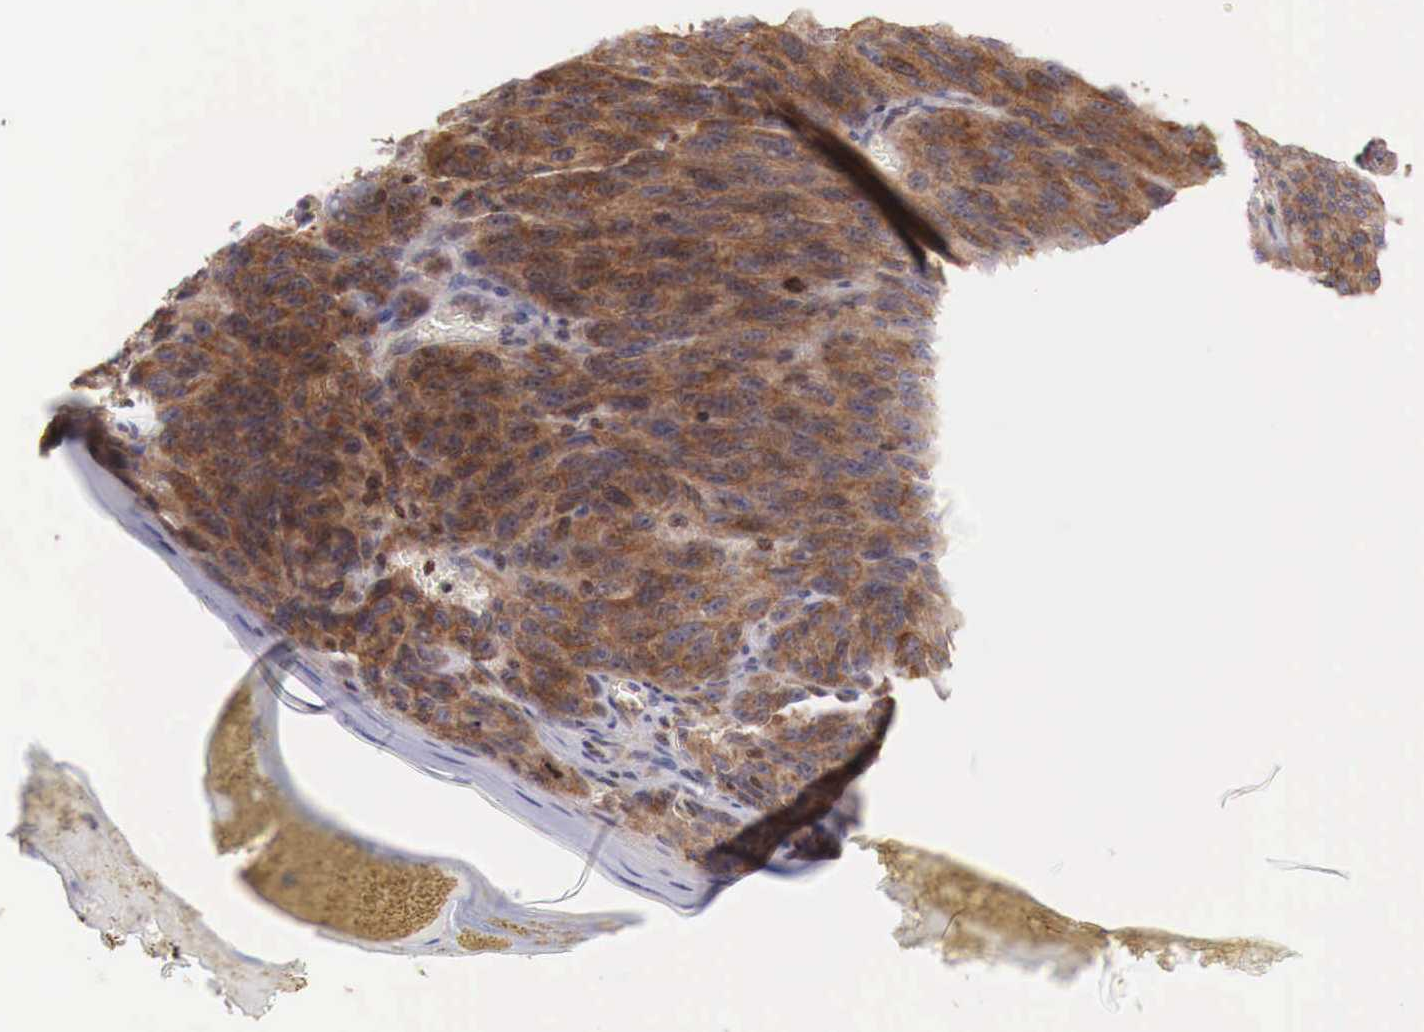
{"staining": {"intensity": "moderate", "quantity": ">75%", "location": "cytoplasmic/membranous"}, "tissue": "melanoma", "cell_type": "Tumor cells", "image_type": "cancer", "snomed": [{"axis": "morphology", "description": "Malignant melanoma, NOS"}, {"axis": "topography", "description": "Skin"}], "caption": "A histopathology image of malignant melanoma stained for a protein reveals moderate cytoplasmic/membranous brown staining in tumor cells.", "gene": "CLCN5", "patient": {"sex": "male", "age": 76}}